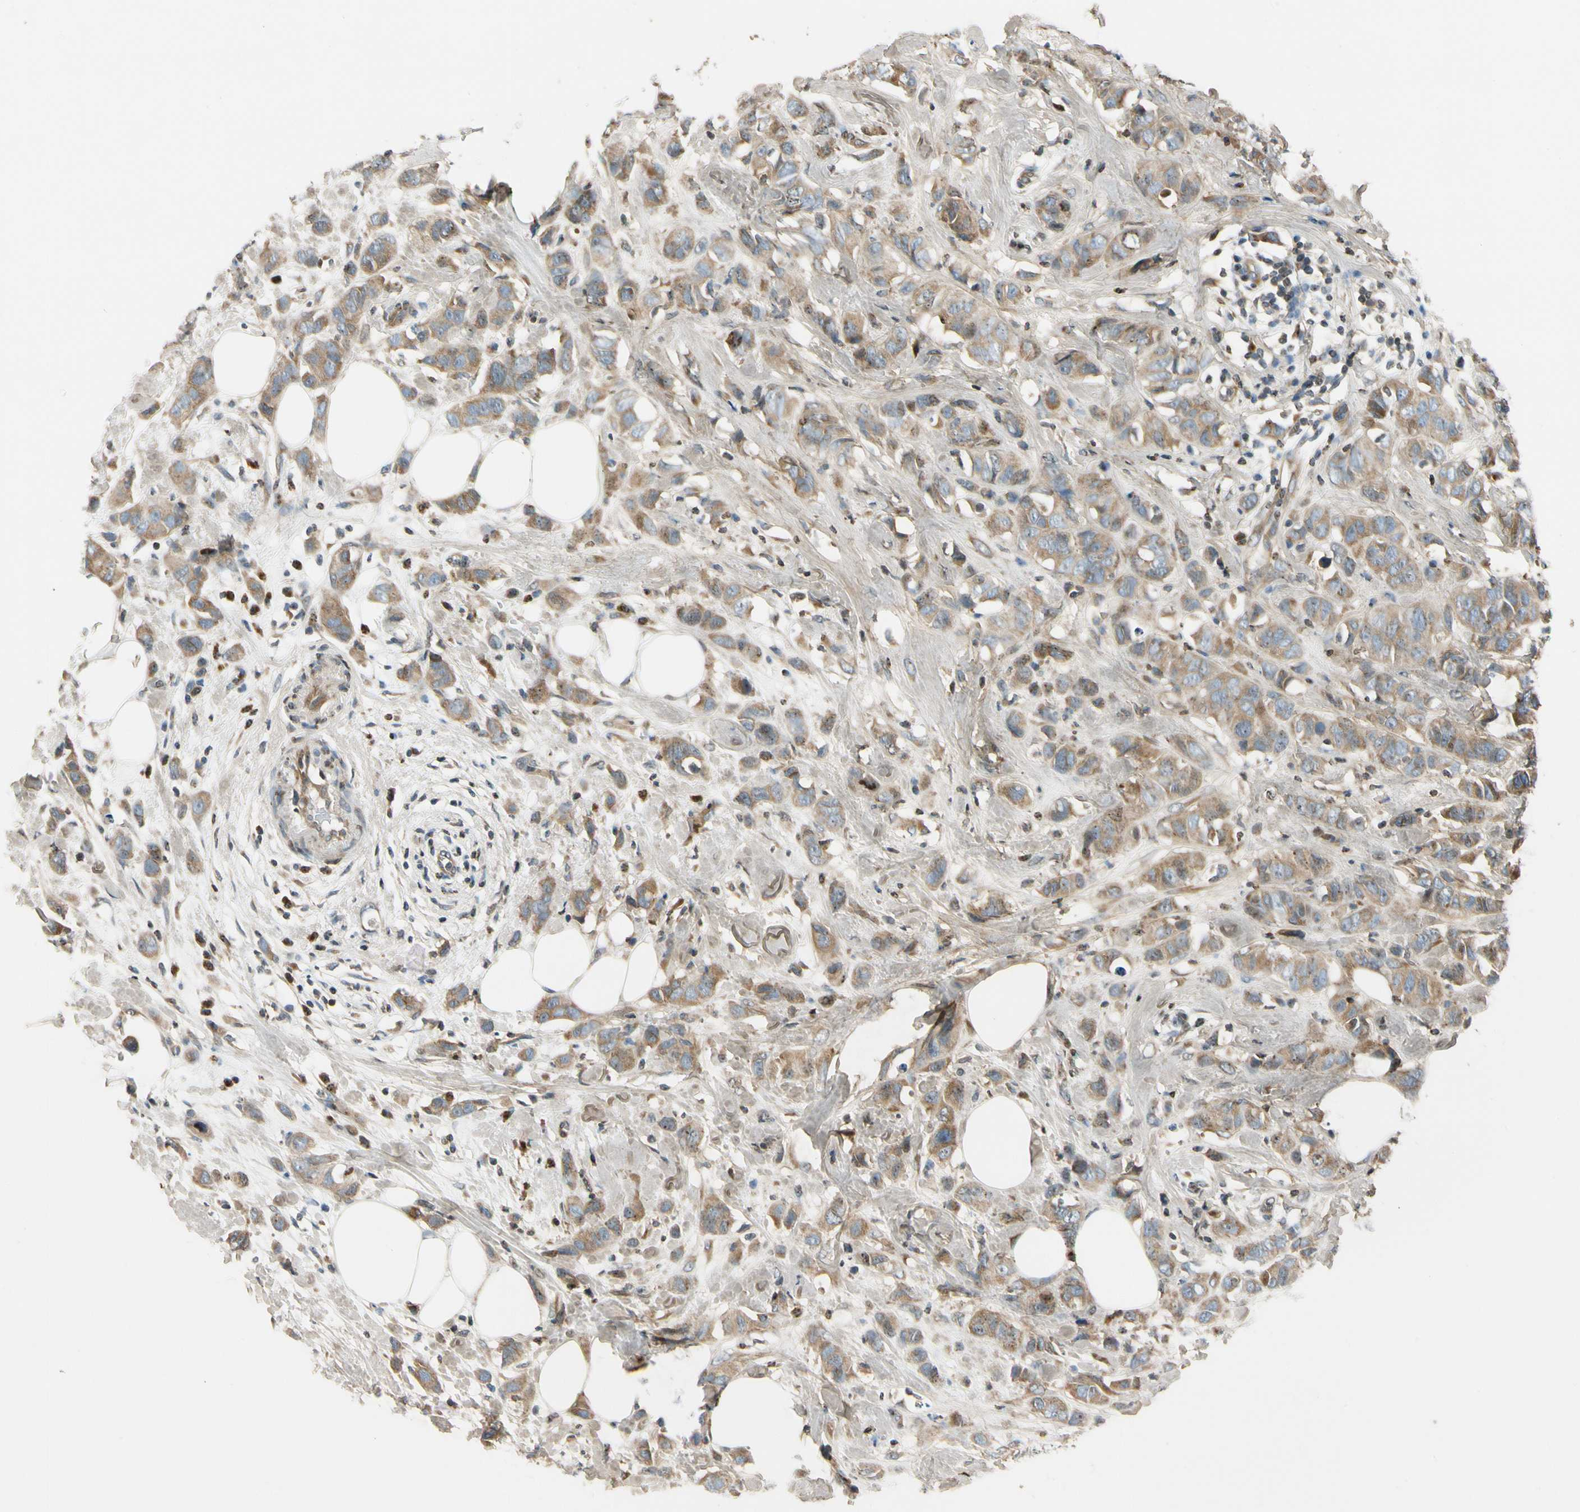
{"staining": {"intensity": "moderate", "quantity": ">75%", "location": "cytoplasmic/membranous"}, "tissue": "breast cancer", "cell_type": "Tumor cells", "image_type": "cancer", "snomed": [{"axis": "morphology", "description": "Normal tissue, NOS"}, {"axis": "morphology", "description": "Duct carcinoma"}, {"axis": "topography", "description": "Breast"}], "caption": "The micrograph displays a brown stain indicating the presence of a protein in the cytoplasmic/membranous of tumor cells in breast invasive ductal carcinoma.", "gene": "MST1R", "patient": {"sex": "female", "age": 50}}